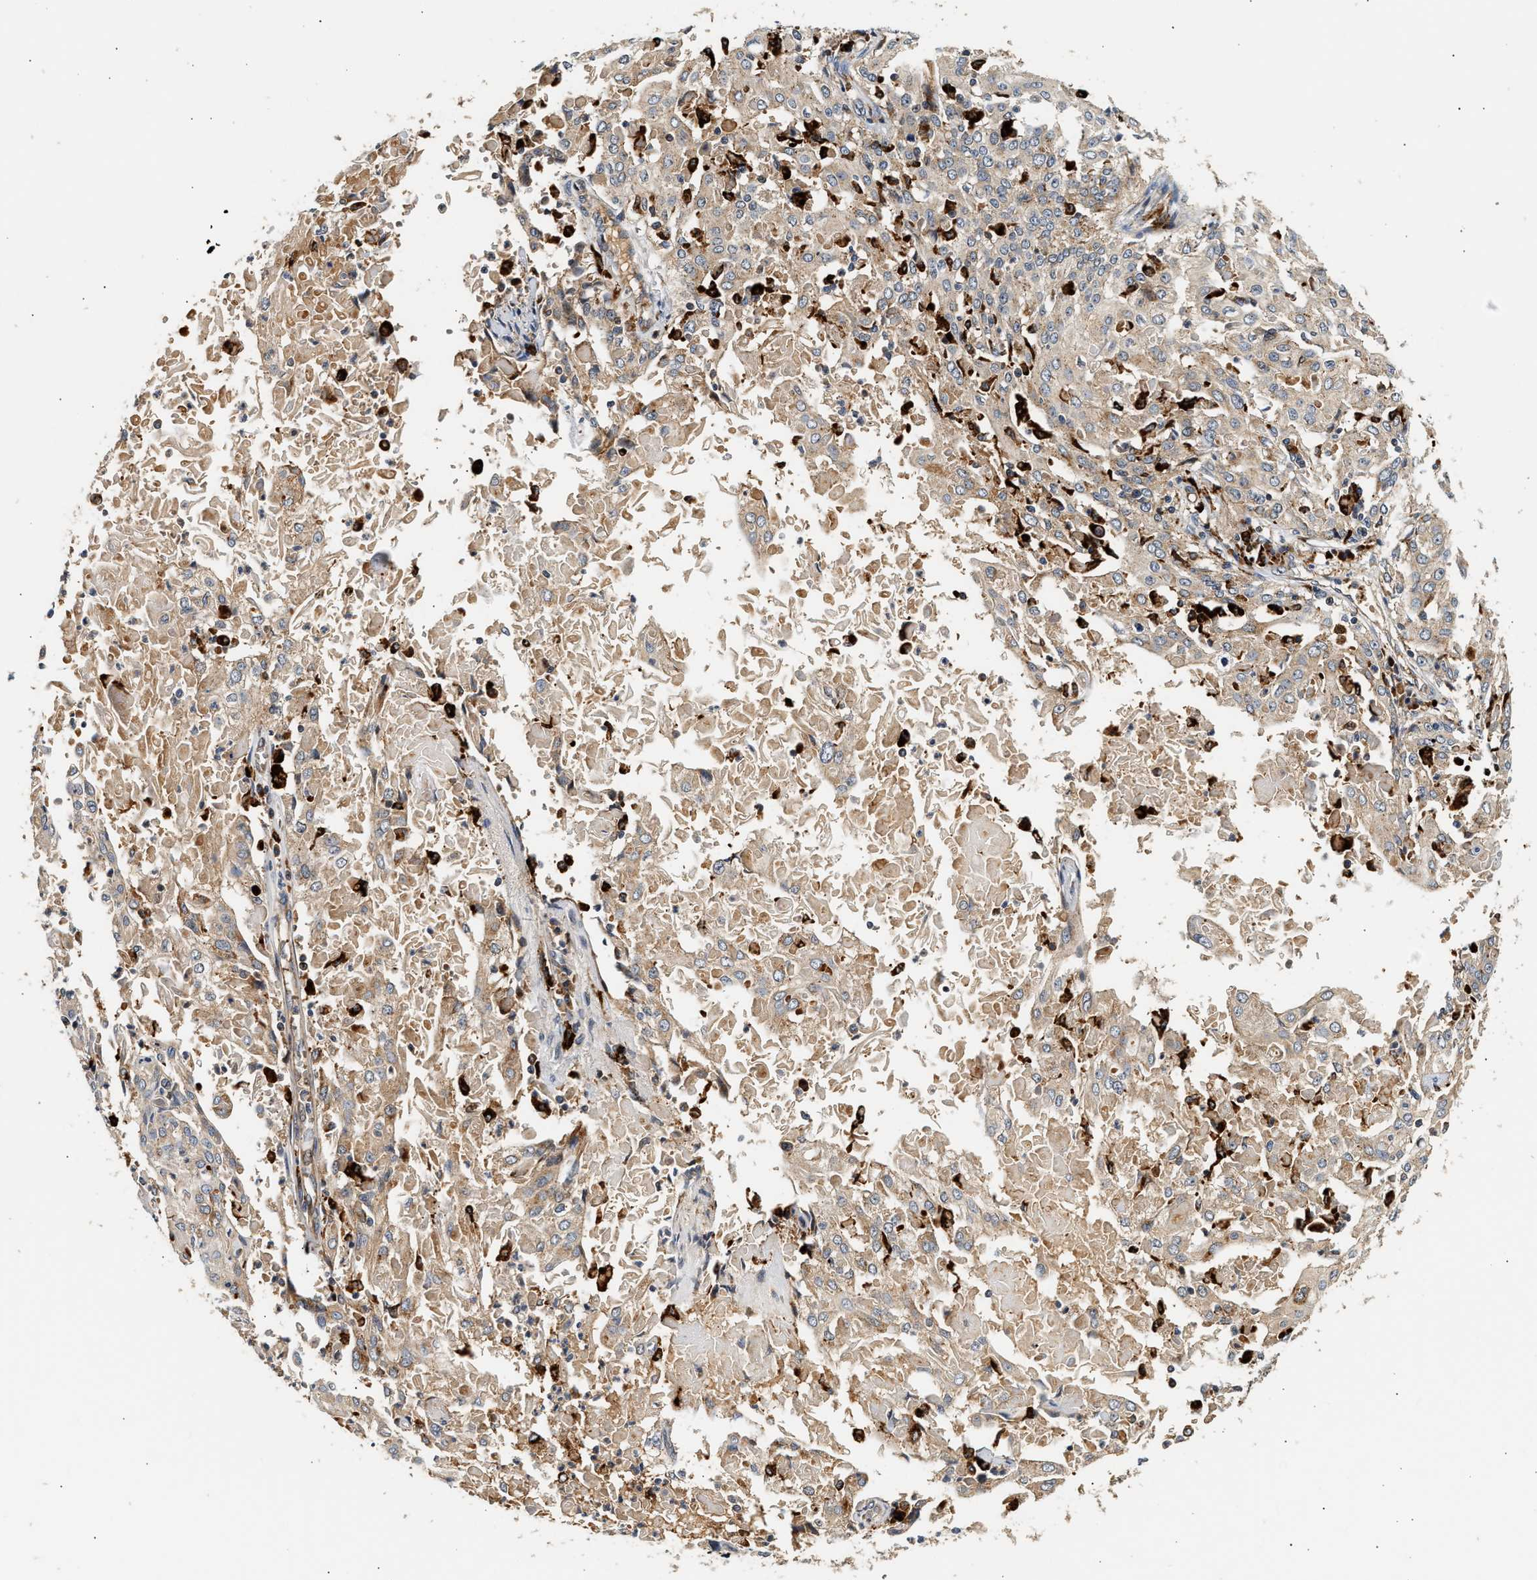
{"staining": {"intensity": "moderate", "quantity": "<25%", "location": "cytoplasmic/membranous"}, "tissue": "cervical cancer", "cell_type": "Tumor cells", "image_type": "cancer", "snomed": [{"axis": "morphology", "description": "Squamous cell carcinoma, NOS"}, {"axis": "topography", "description": "Cervix"}], "caption": "Tumor cells reveal low levels of moderate cytoplasmic/membranous positivity in approximately <25% of cells in human cervical cancer.", "gene": "PLD3", "patient": {"sex": "female", "age": 39}}